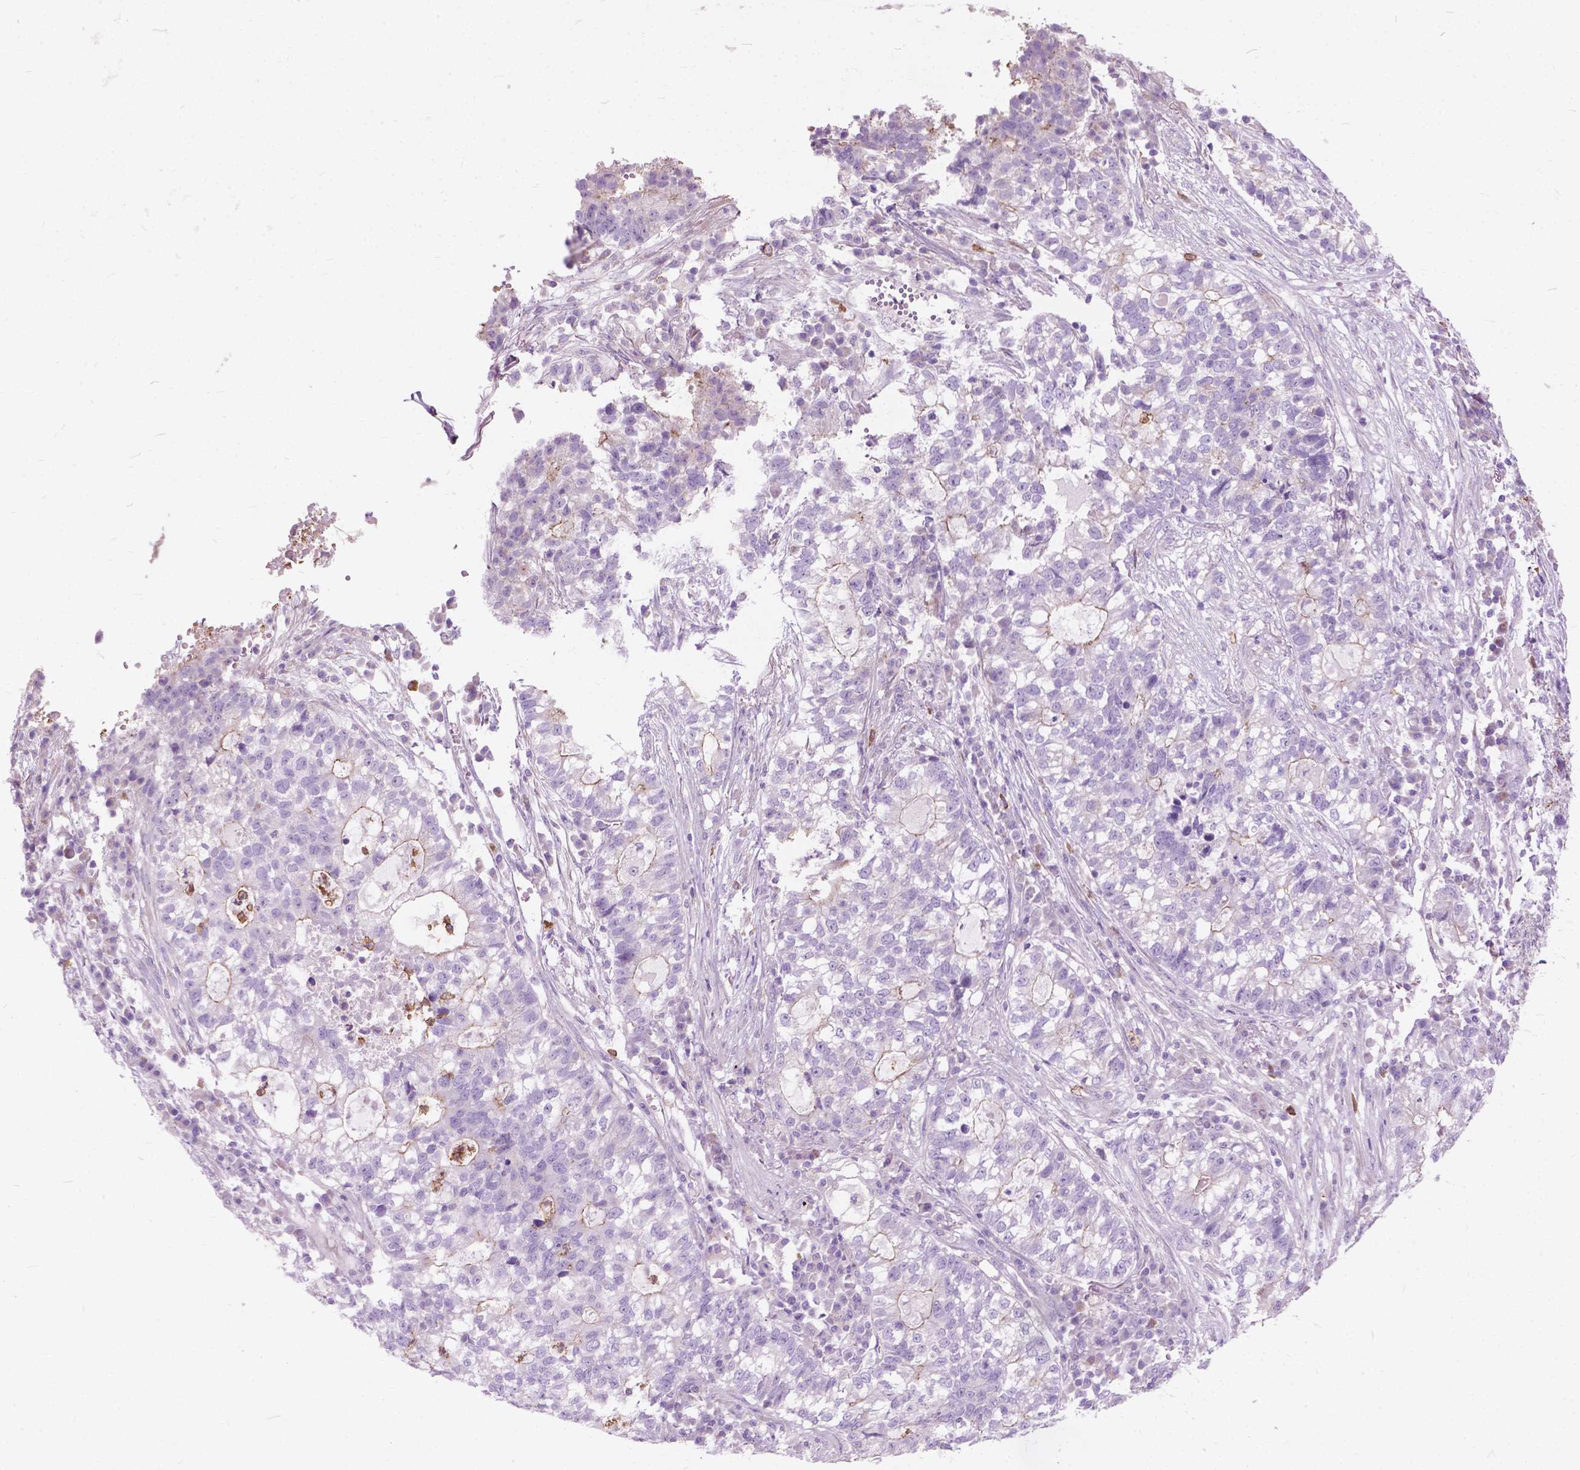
{"staining": {"intensity": "negative", "quantity": "none", "location": "none"}, "tissue": "lung cancer", "cell_type": "Tumor cells", "image_type": "cancer", "snomed": [{"axis": "morphology", "description": "Adenocarcinoma, NOS"}, {"axis": "topography", "description": "Lung"}], "caption": "Tumor cells are negative for brown protein staining in lung cancer (adenocarcinoma).", "gene": "PRR35", "patient": {"sex": "male", "age": 57}}